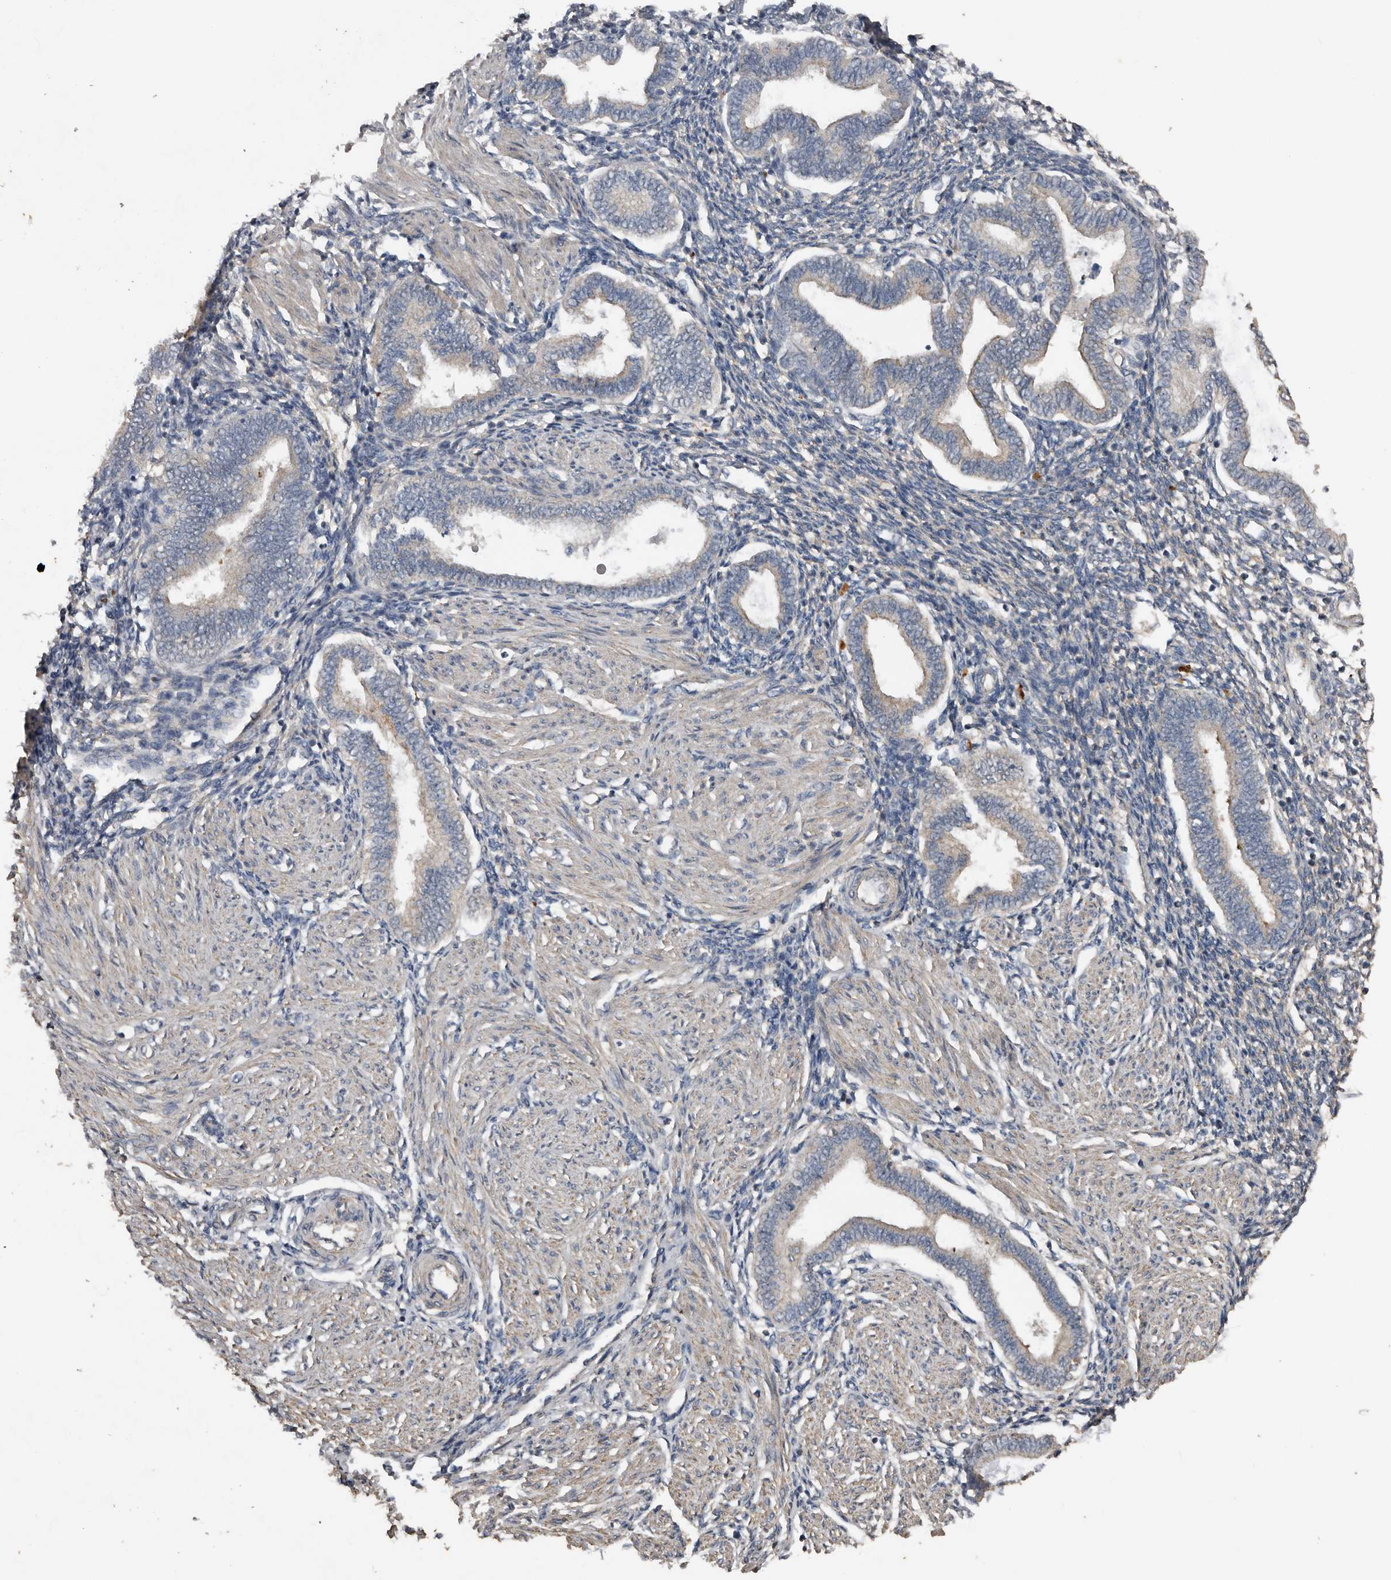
{"staining": {"intensity": "negative", "quantity": "none", "location": "none"}, "tissue": "endometrium", "cell_type": "Cells in endometrial stroma", "image_type": "normal", "snomed": [{"axis": "morphology", "description": "Normal tissue, NOS"}, {"axis": "topography", "description": "Endometrium"}], "caption": "Immunohistochemistry micrograph of unremarkable endometrium: human endometrium stained with DAB demonstrates no significant protein expression in cells in endometrial stroma.", "gene": "HYAL4", "patient": {"sex": "female", "age": 53}}